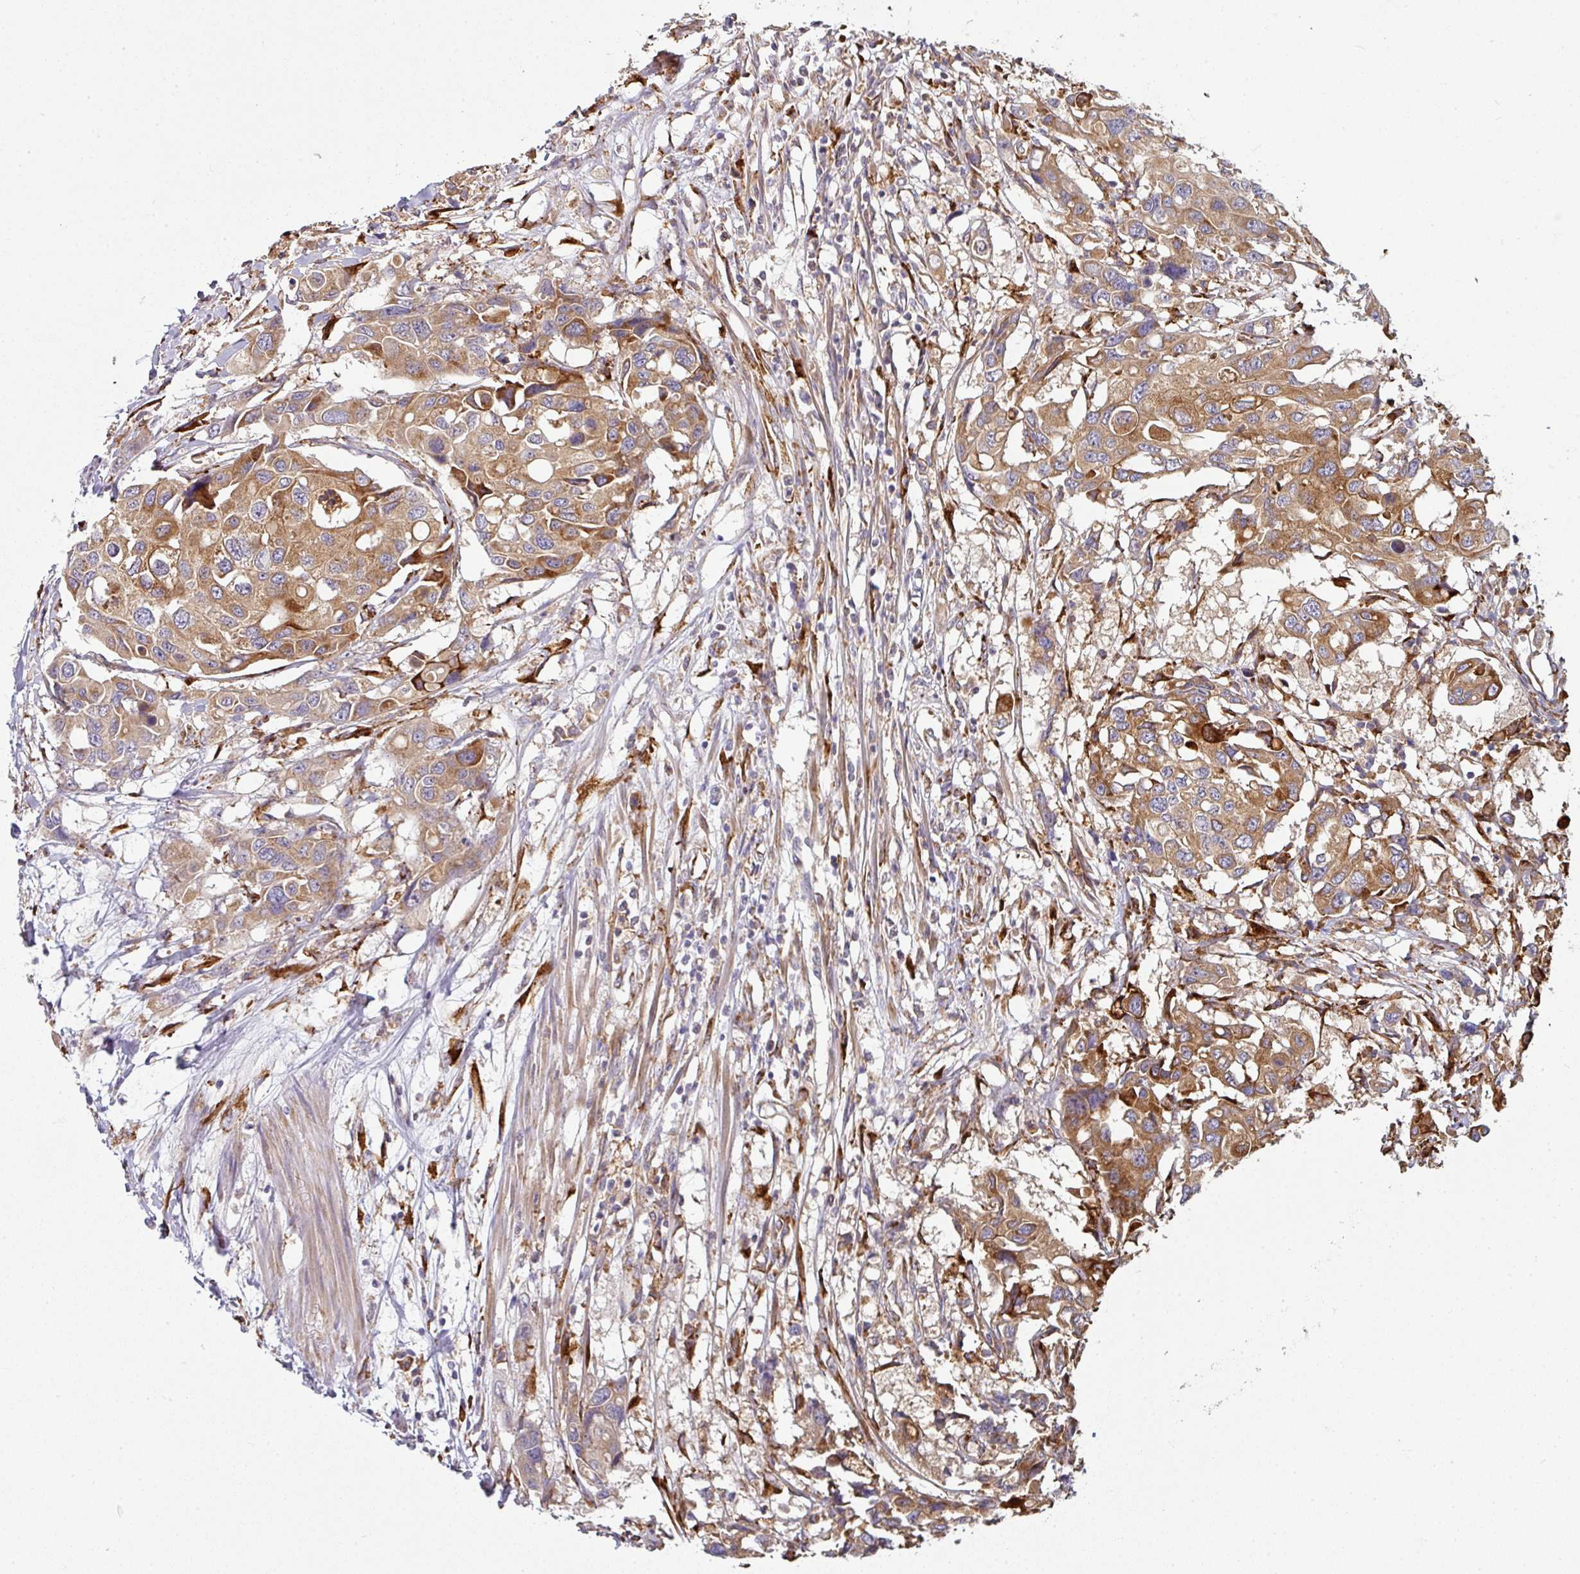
{"staining": {"intensity": "moderate", "quantity": ">75%", "location": "cytoplasmic/membranous"}, "tissue": "colorectal cancer", "cell_type": "Tumor cells", "image_type": "cancer", "snomed": [{"axis": "morphology", "description": "Adenocarcinoma, NOS"}, {"axis": "topography", "description": "Colon"}], "caption": "Human colorectal adenocarcinoma stained with a brown dye demonstrates moderate cytoplasmic/membranous positive positivity in approximately >75% of tumor cells.", "gene": "ZNF268", "patient": {"sex": "male", "age": 77}}